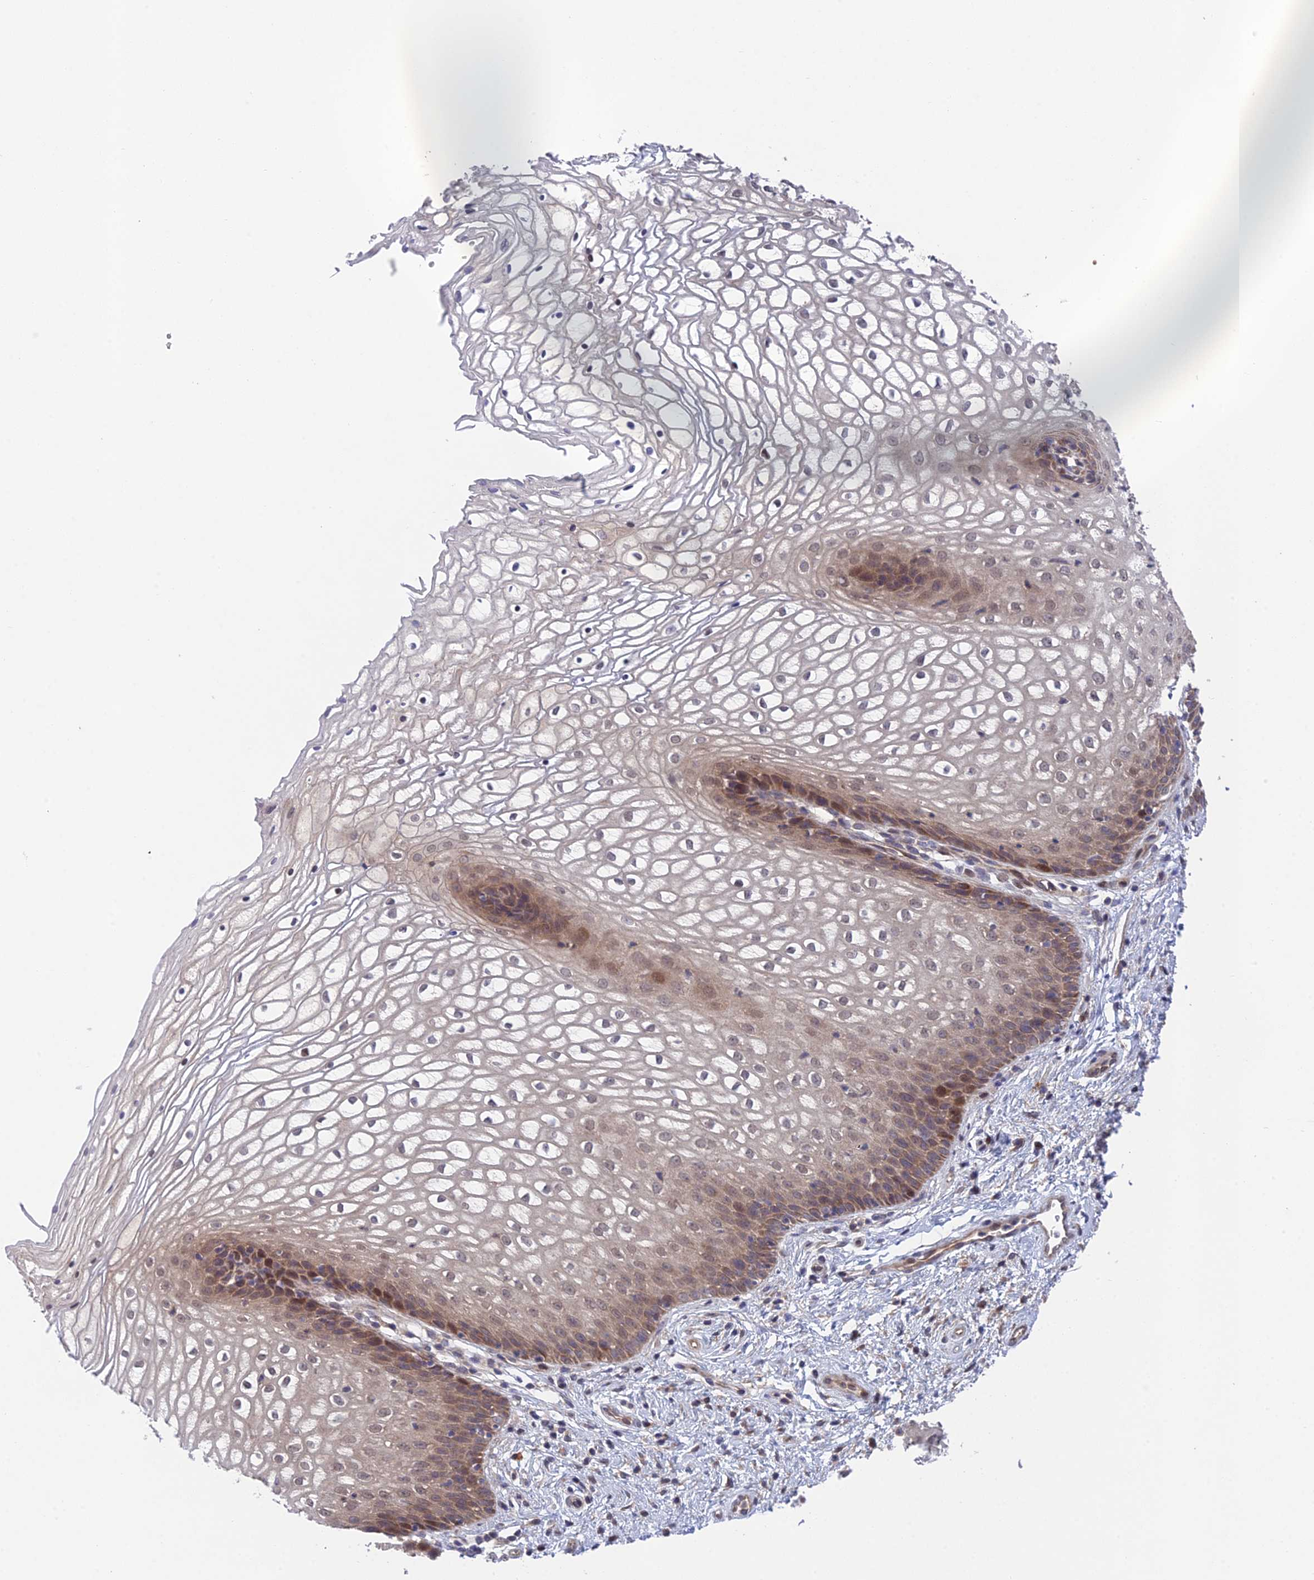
{"staining": {"intensity": "moderate", "quantity": "<25%", "location": "cytoplasmic/membranous,nuclear"}, "tissue": "vagina", "cell_type": "Squamous epithelial cells", "image_type": "normal", "snomed": [{"axis": "morphology", "description": "Normal tissue, NOS"}, {"axis": "topography", "description": "Vagina"}], "caption": "IHC (DAB (3,3'-diaminobenzidine)) staining of normal human vagina exhibits moderate cytoplasmic/membranous,nuclear protein staining in approximately <25% of squamous epithelial cells.", "gene": "UROS", "patient": {"sex": "female", "age": 34}}